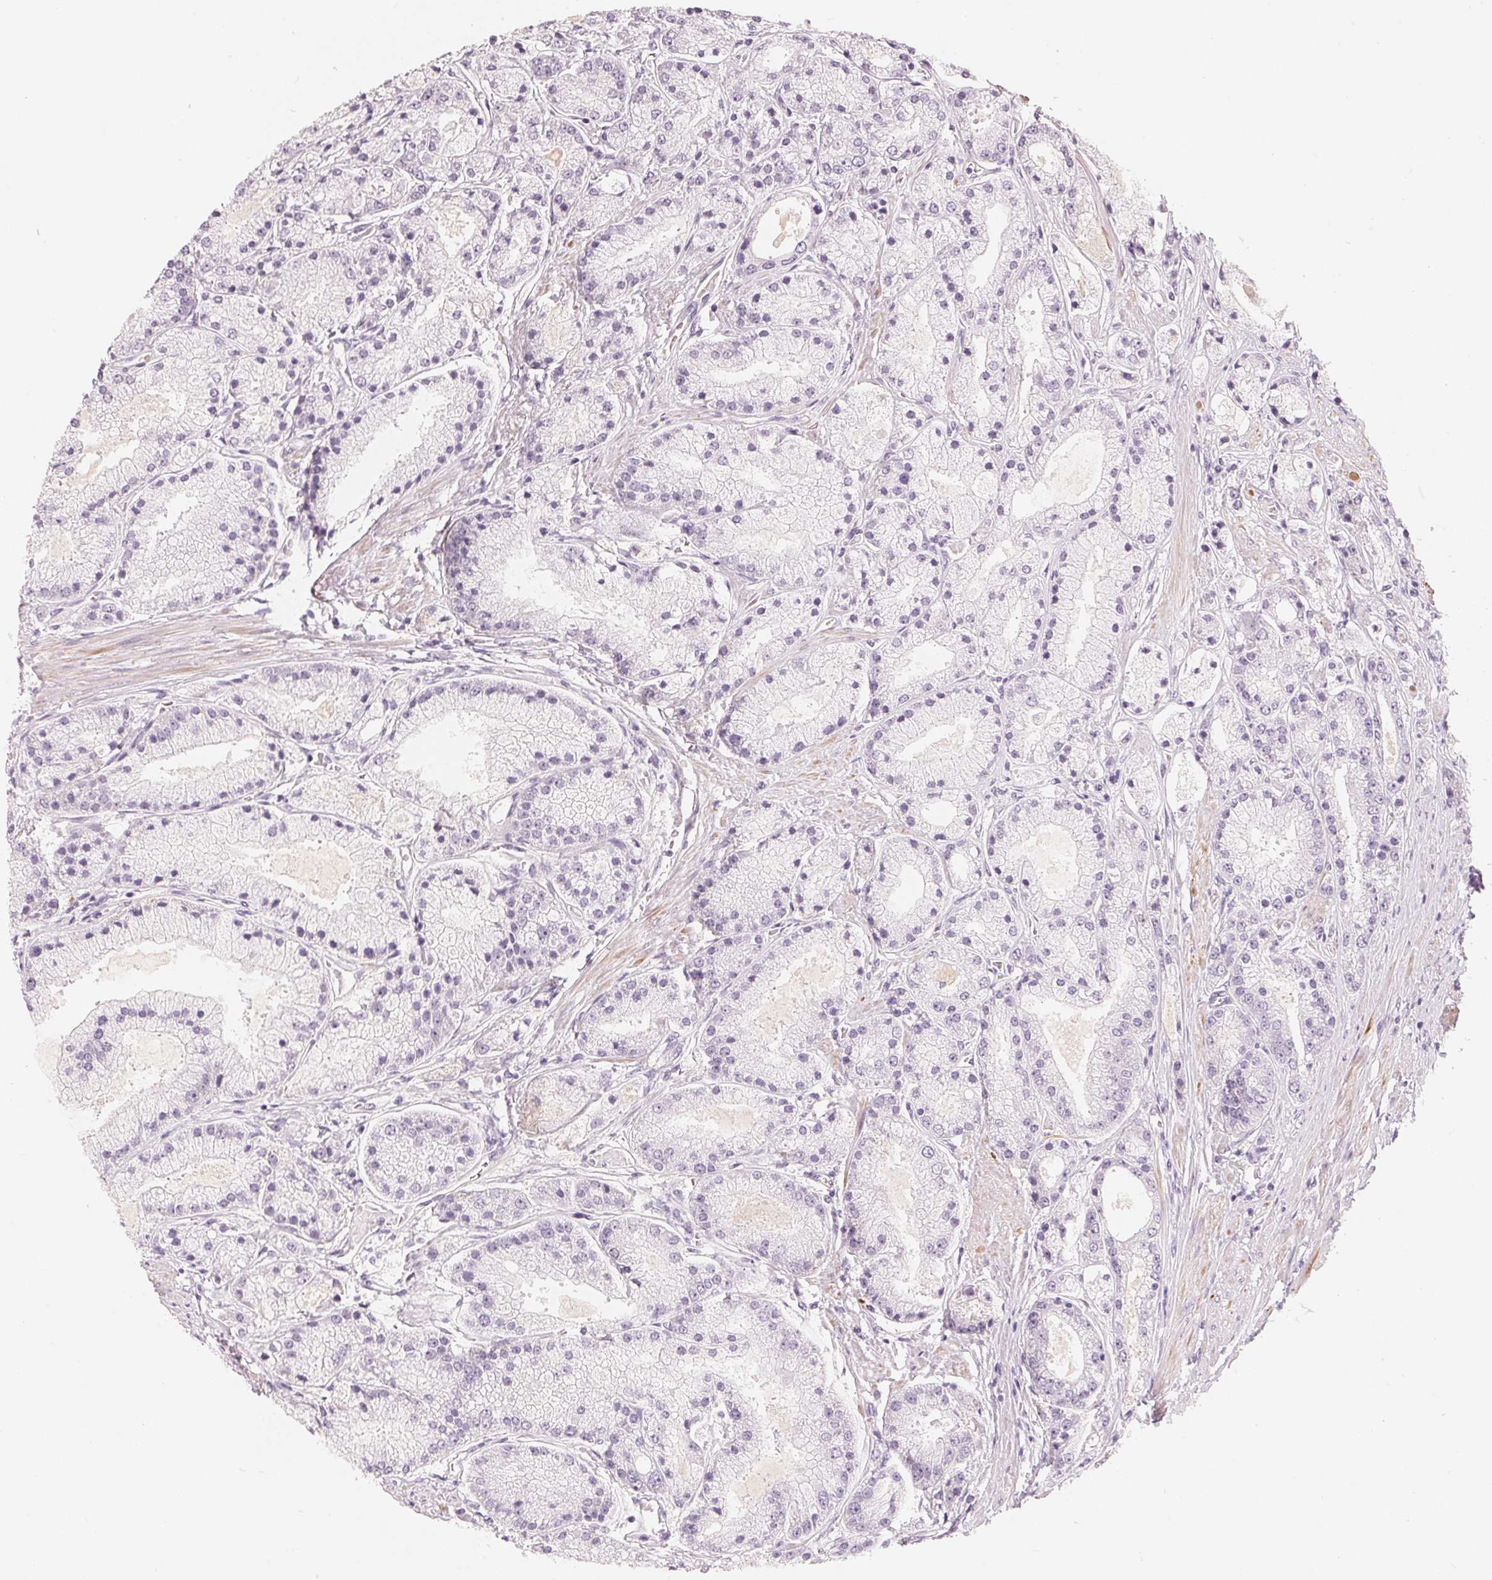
{"staining": {"intensity": "negative", "quantity": "none", "location": "none"}, "tissue": "prostate cancer", "cell_type": "Tumor cells", "image_type": "cancer", "snomed": [{"axis": "morphology", "description": "Adenocarcinoma, High grade"}, {"axis": "topography", "description": "Prostate"}], "caption": "Tumor cells show no significant staining in prostate cancer (high-grade adenocarcinoma).", "gene": "CFHR2", "patient": {"sex": "male", "age": 67}}